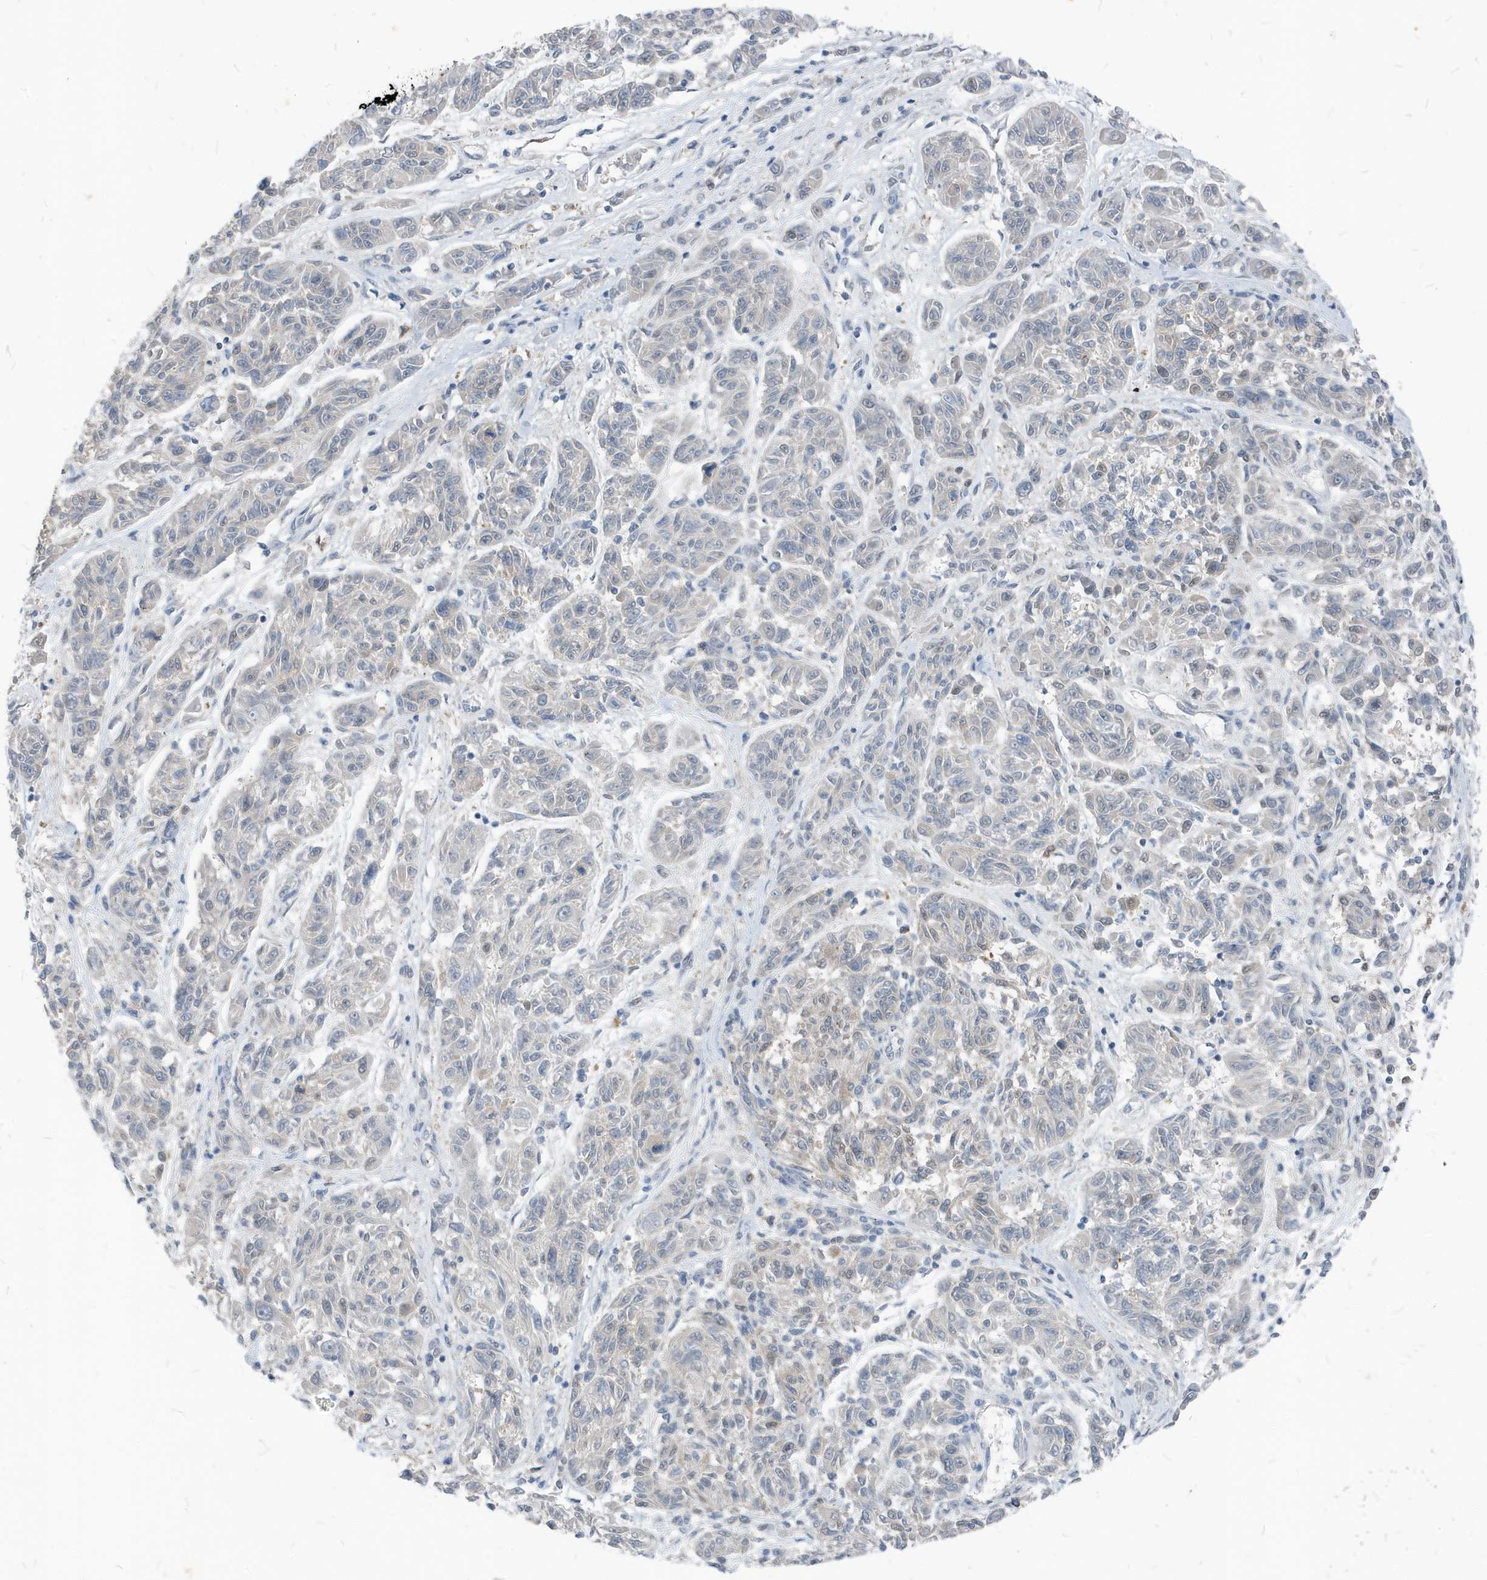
{"staining": {"intensity": "weak", "quantity": "<25%", "location": "nuclear"}, "tissue": "melanoma", "cell_type": "Tumor cells", "image_type": "cancer", "snomed": [{"axis": "morphology", "description": "Malignant melanoma, NOS"}, {"axis": "topography", "description": "Skin"}], "caption": "Immunohistochemistry histopathology image of melanoma stained for a protein (brown), which reveals no positivity in tumor cells.", "gene": "NCOA7", "patient": {"sex": "male", "age": 53}}